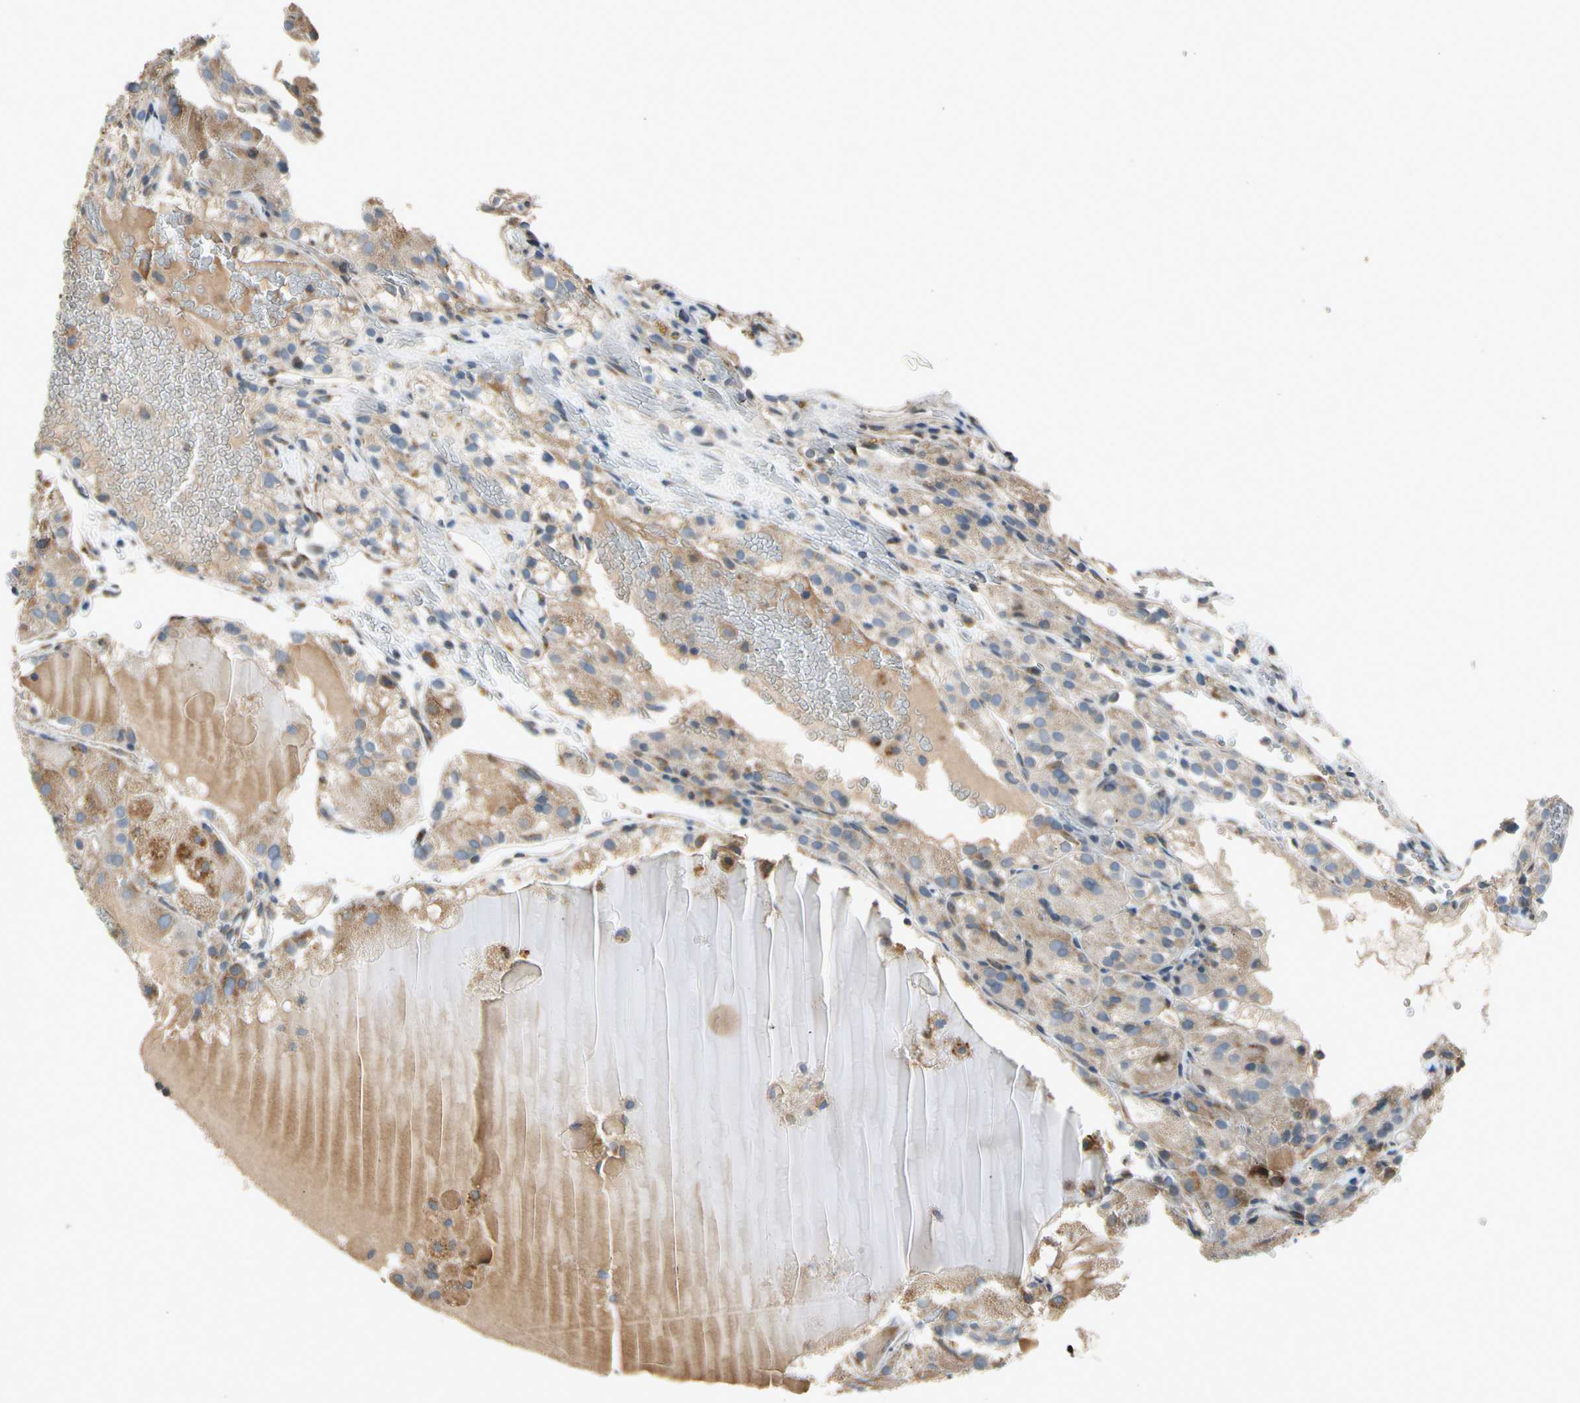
{"staining": {"intensity": "weak", "quantity": ">75%", "location": "cytoplasmic/membranous"}, "tissue": "renal cancer", "cell_type": "Tumor cells", "image_type": "cancer", "snomed": [{"axis": "morphology", "description": "Normal tissue, NOS"}, {"axis": "morphology", "description": "Adenocarcinoma, NOS"}, {"axis": "topography", "description": "Kidney"}], "caption": "High-power microscopy captured an immunohistochemistry photomicrograph of renal cancer (adenocarcinoma), revealing weak cytoplasmic/membranous staining in about >75% of tumor cells.", "gene": "NPHP3", "patient": {"sex": "male", "age": 61}}